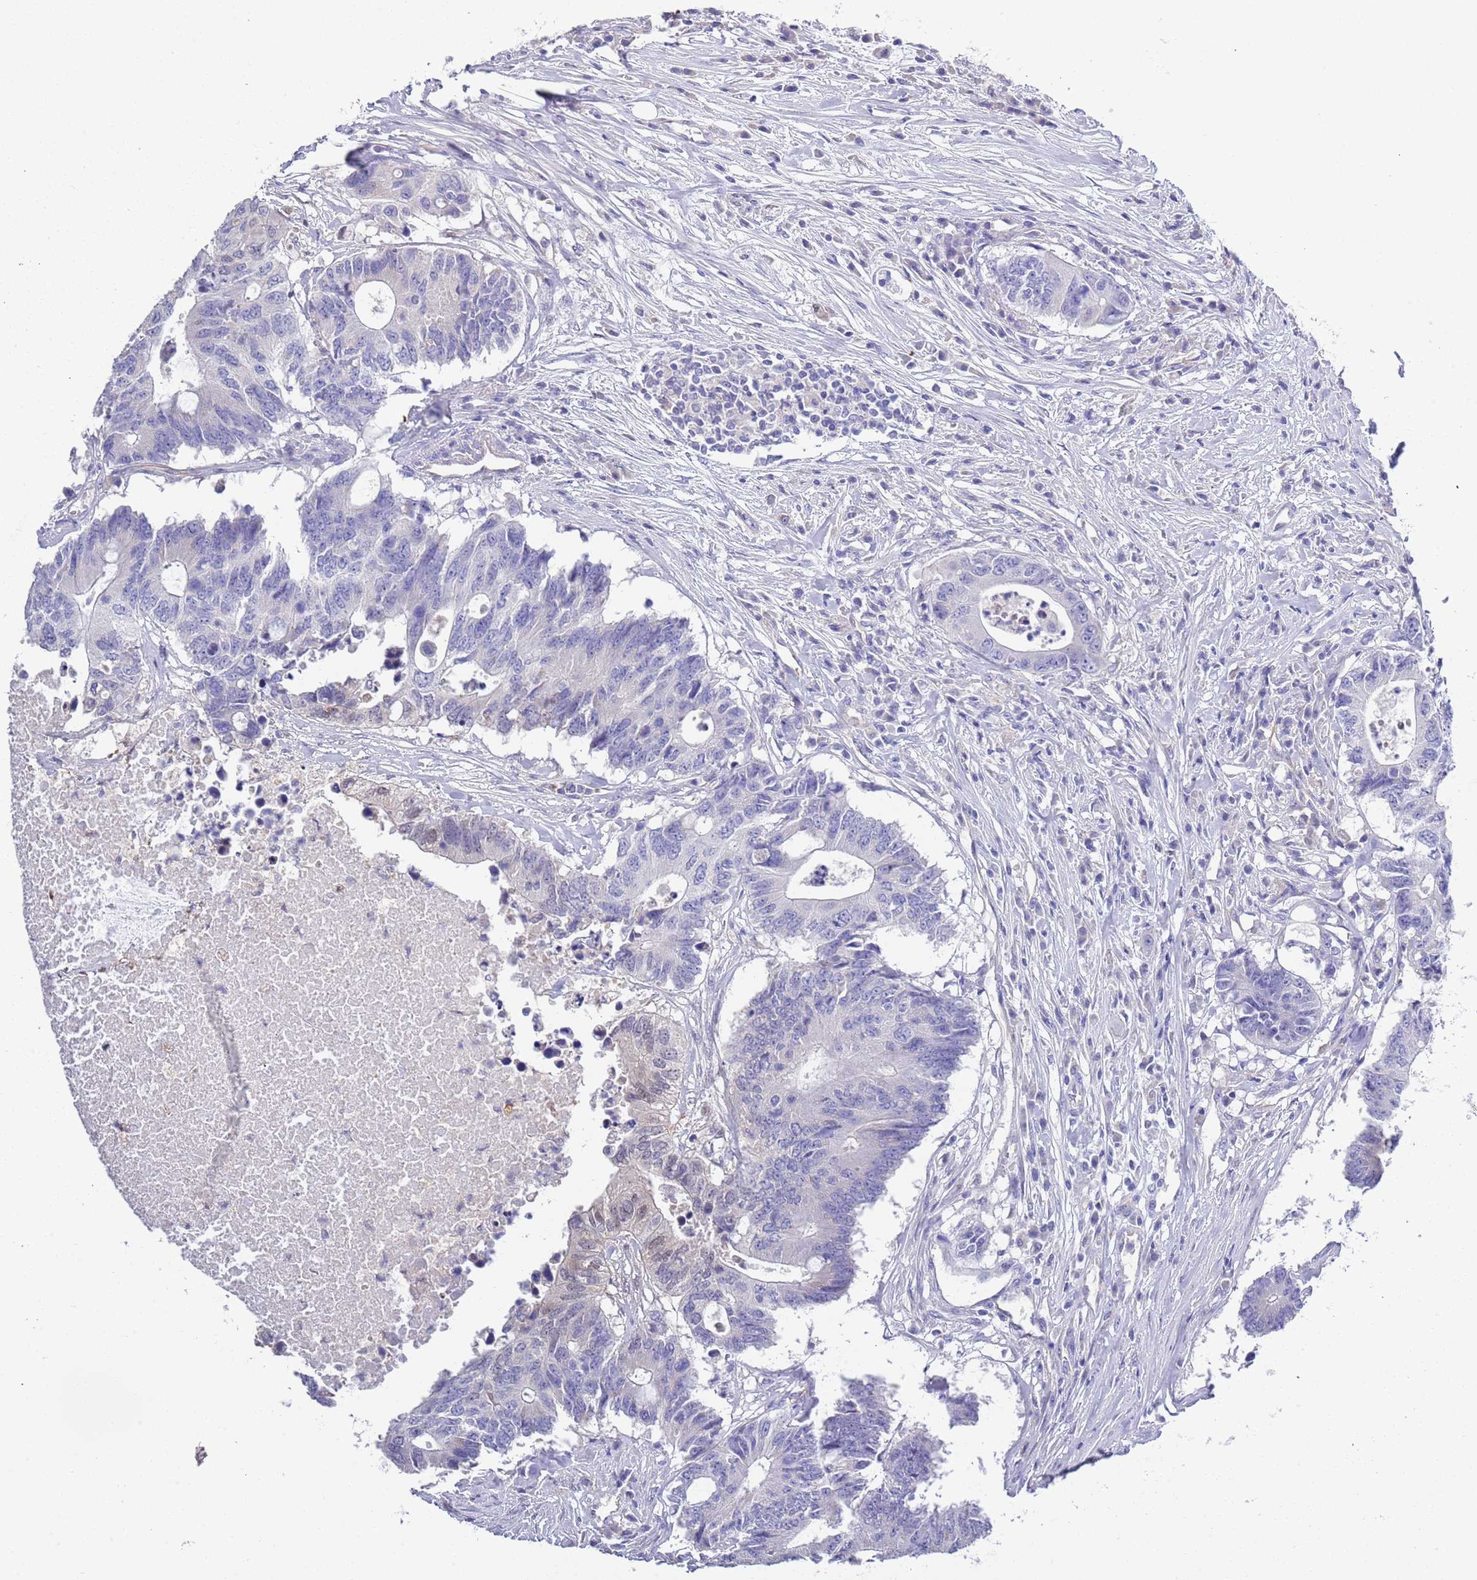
{"staining": {"intensity": "weak", "quantity": "<25%", "location": "nuclear"}, "tissue": "colorectal cancer", "cell_type": "Tumor cells", "image_type": "cancer", "snomed": [{"axis": "morphology", "description": "Adenocarcinoma, NOS"}, {"axis": "topography", "description": "Colon"}], "caption": "Immunohistochemical staining of colorectal adenocarcinoma shows no significant staining in tumor cells.", "gene": "BRMS1L", "patient": {"sex": "male", "age": 71}}